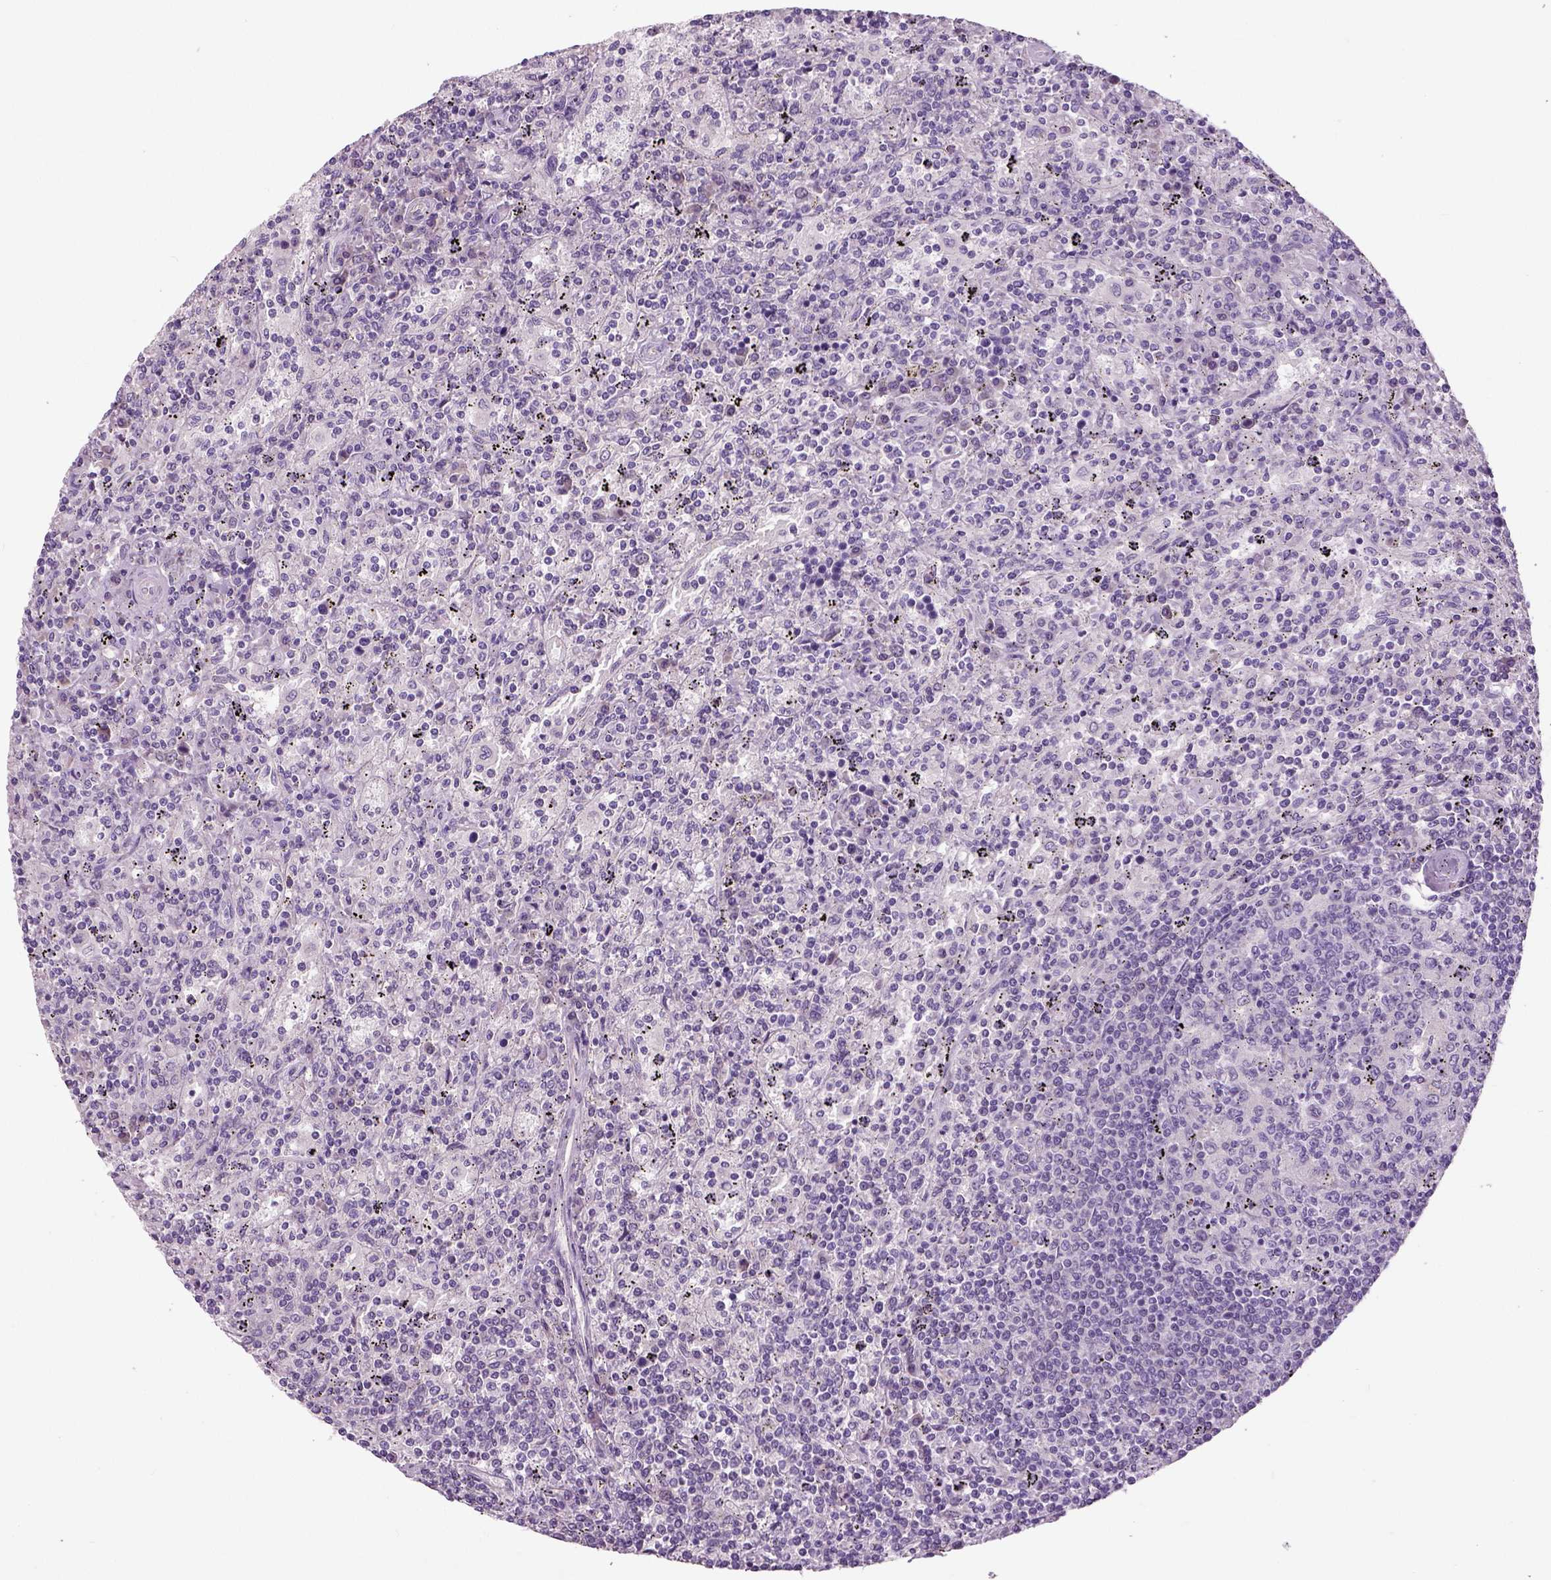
{"staining": {"intensity": "negative", "quantity": "none", "location": "none"}, "tissue": "lymphoma", "cell_type": "Tumor cells", "image_type": "cancer", "snomed": [{"axis": "morphology", "description": "Malignant lymphoma, non-Hodgkin's type, Low grade"}, {"axis": "topography", "description": "Spleen"}], "caption": "Immunohistochemistry of malignant lymphoma, non-Hodgkin's type (low-grade) displays no staining in tumor cells.", "gene": "NECAB1", "patient": {"sex": "male", "age": 62}}